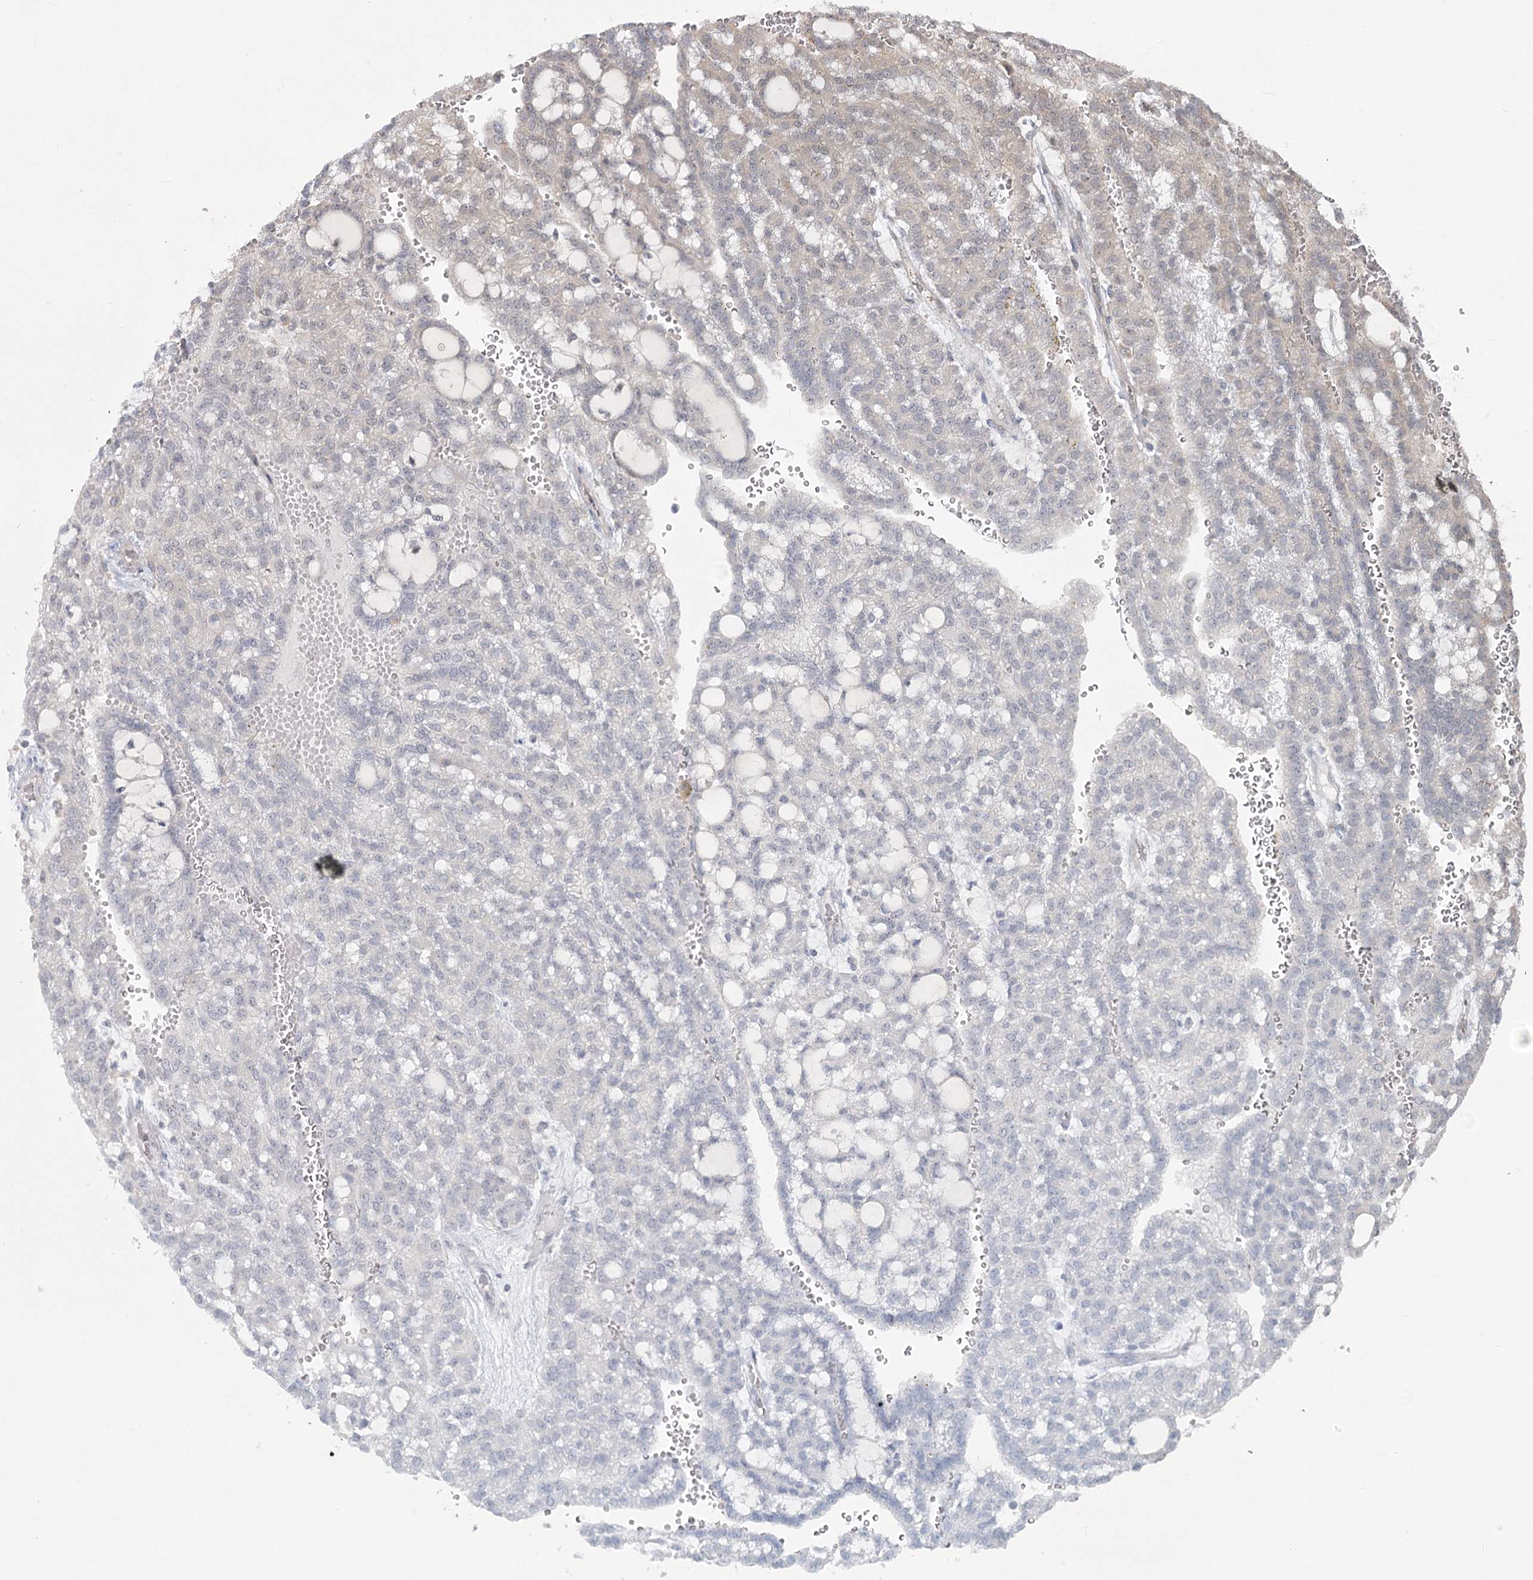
{"staining": {"intensity": "negative", "quantity": "none", "location": "none"}, "tissue": "renal cancer", "cell_type": "Tumor cells", "image_type": "cancer", "snomed": [{"axis": "morphology", "description": "Adenocarcinoma, NOS"}, {"axis": "topography", "description": "Kidney"}], "caption": "Protein analysis of adenocarcinoma (renal) exhibits no significant expression in tumor cells.", "gene": "THNSL1", "patient": {"sex": "male", "age": 63}}